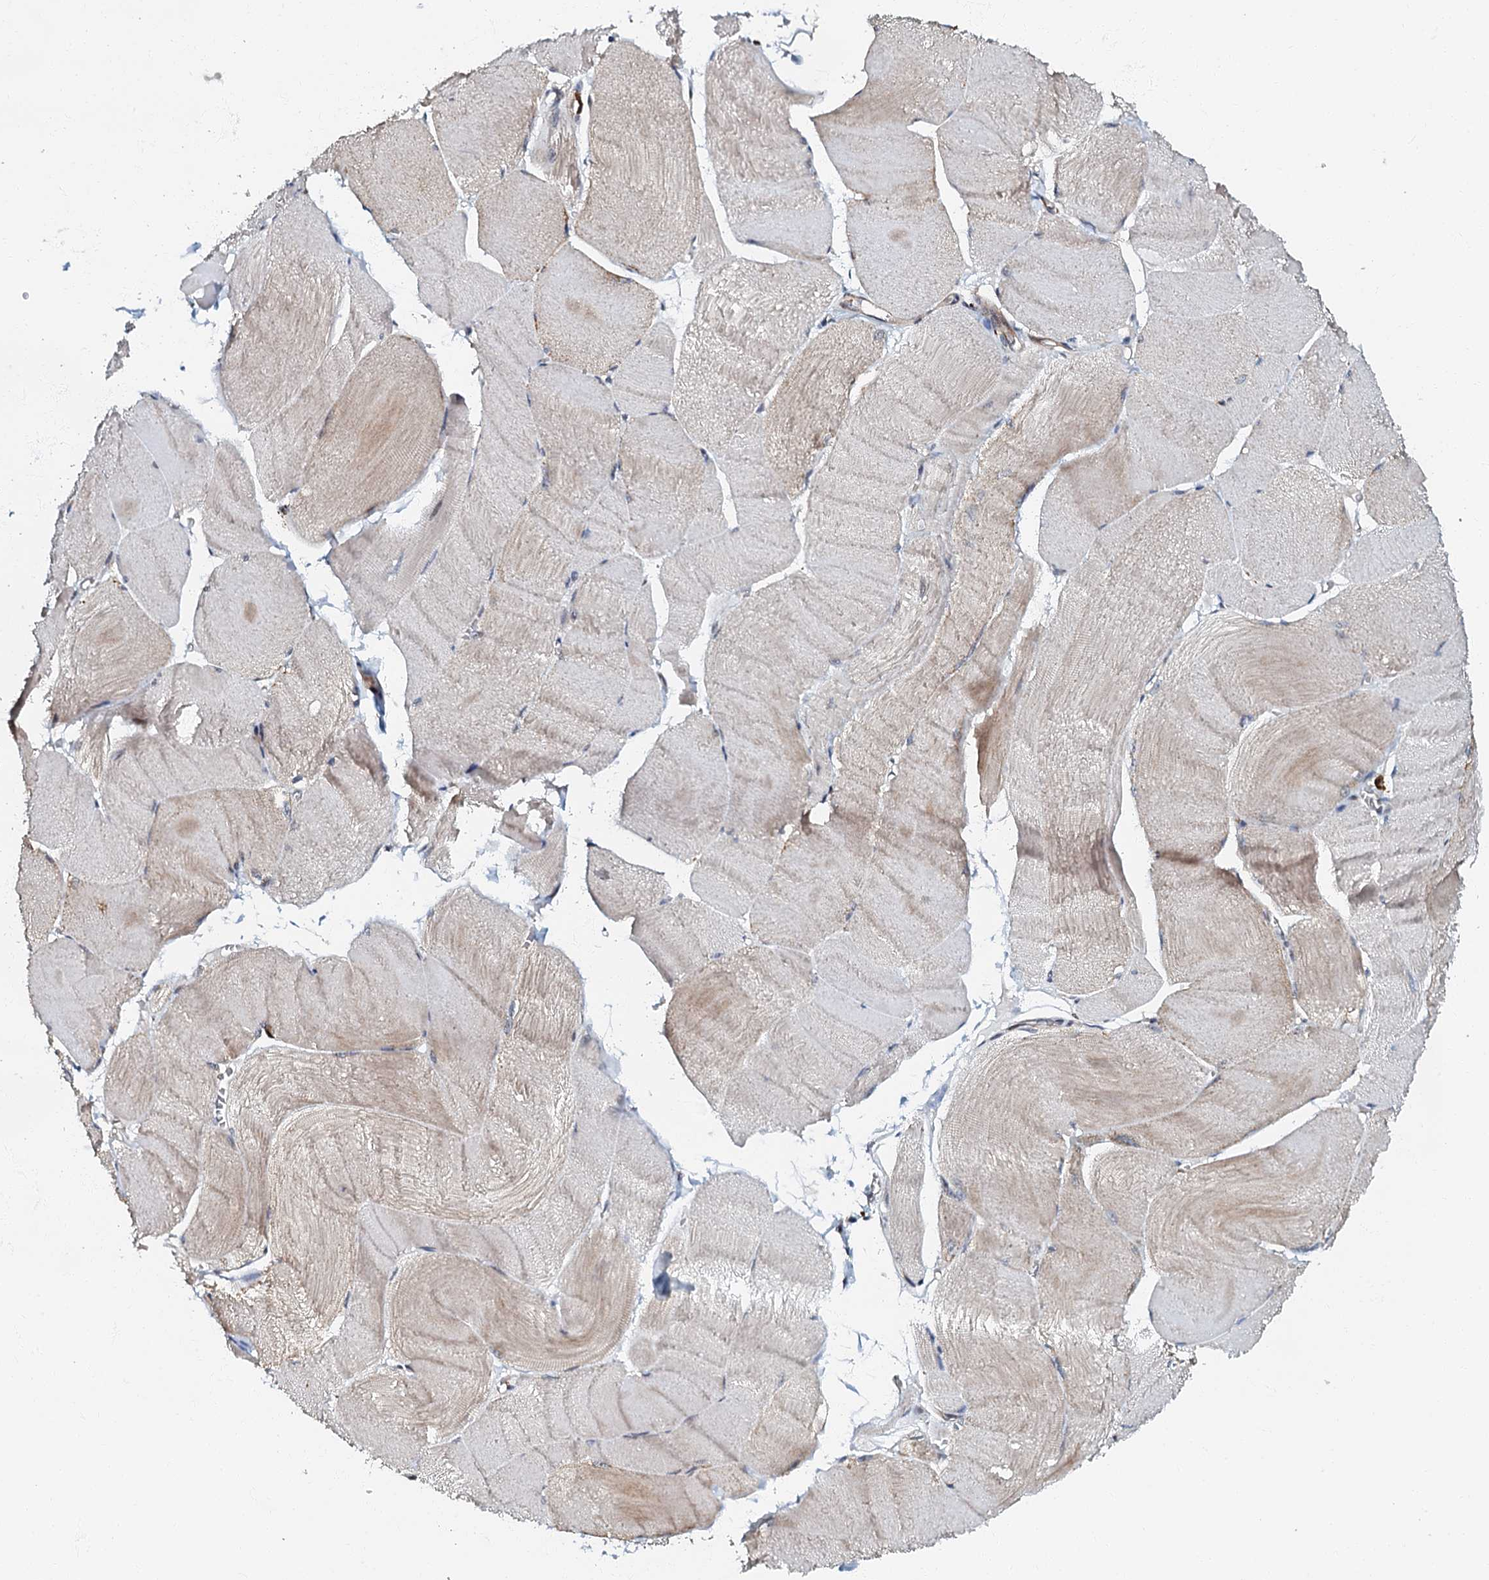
{"staining": {"intensity": "weak", "quantity": "25%-75%", "location": "cytoplasmic/membranous"}, "tissue": "skeletal muscle", "cell_type": "Myocytes", "image_type": "normal", "snomed": [{"axis": "morphology", "description": "Normal tissue, NOS"}, {"axis": "morphology", "description": "Basal cell carcinoma"}, {"axis": "topography", "description": "Skeletal muscle"}], "caption": "Immunohistochemistry (DAB) staining of benign human skeletal muscle demonstrates weak cytoplasmic/membranous protein expression in approximately 25%-75% of myocytes.", "gene": "OLAH", "patient": {"sex": "female", "age": 64}}